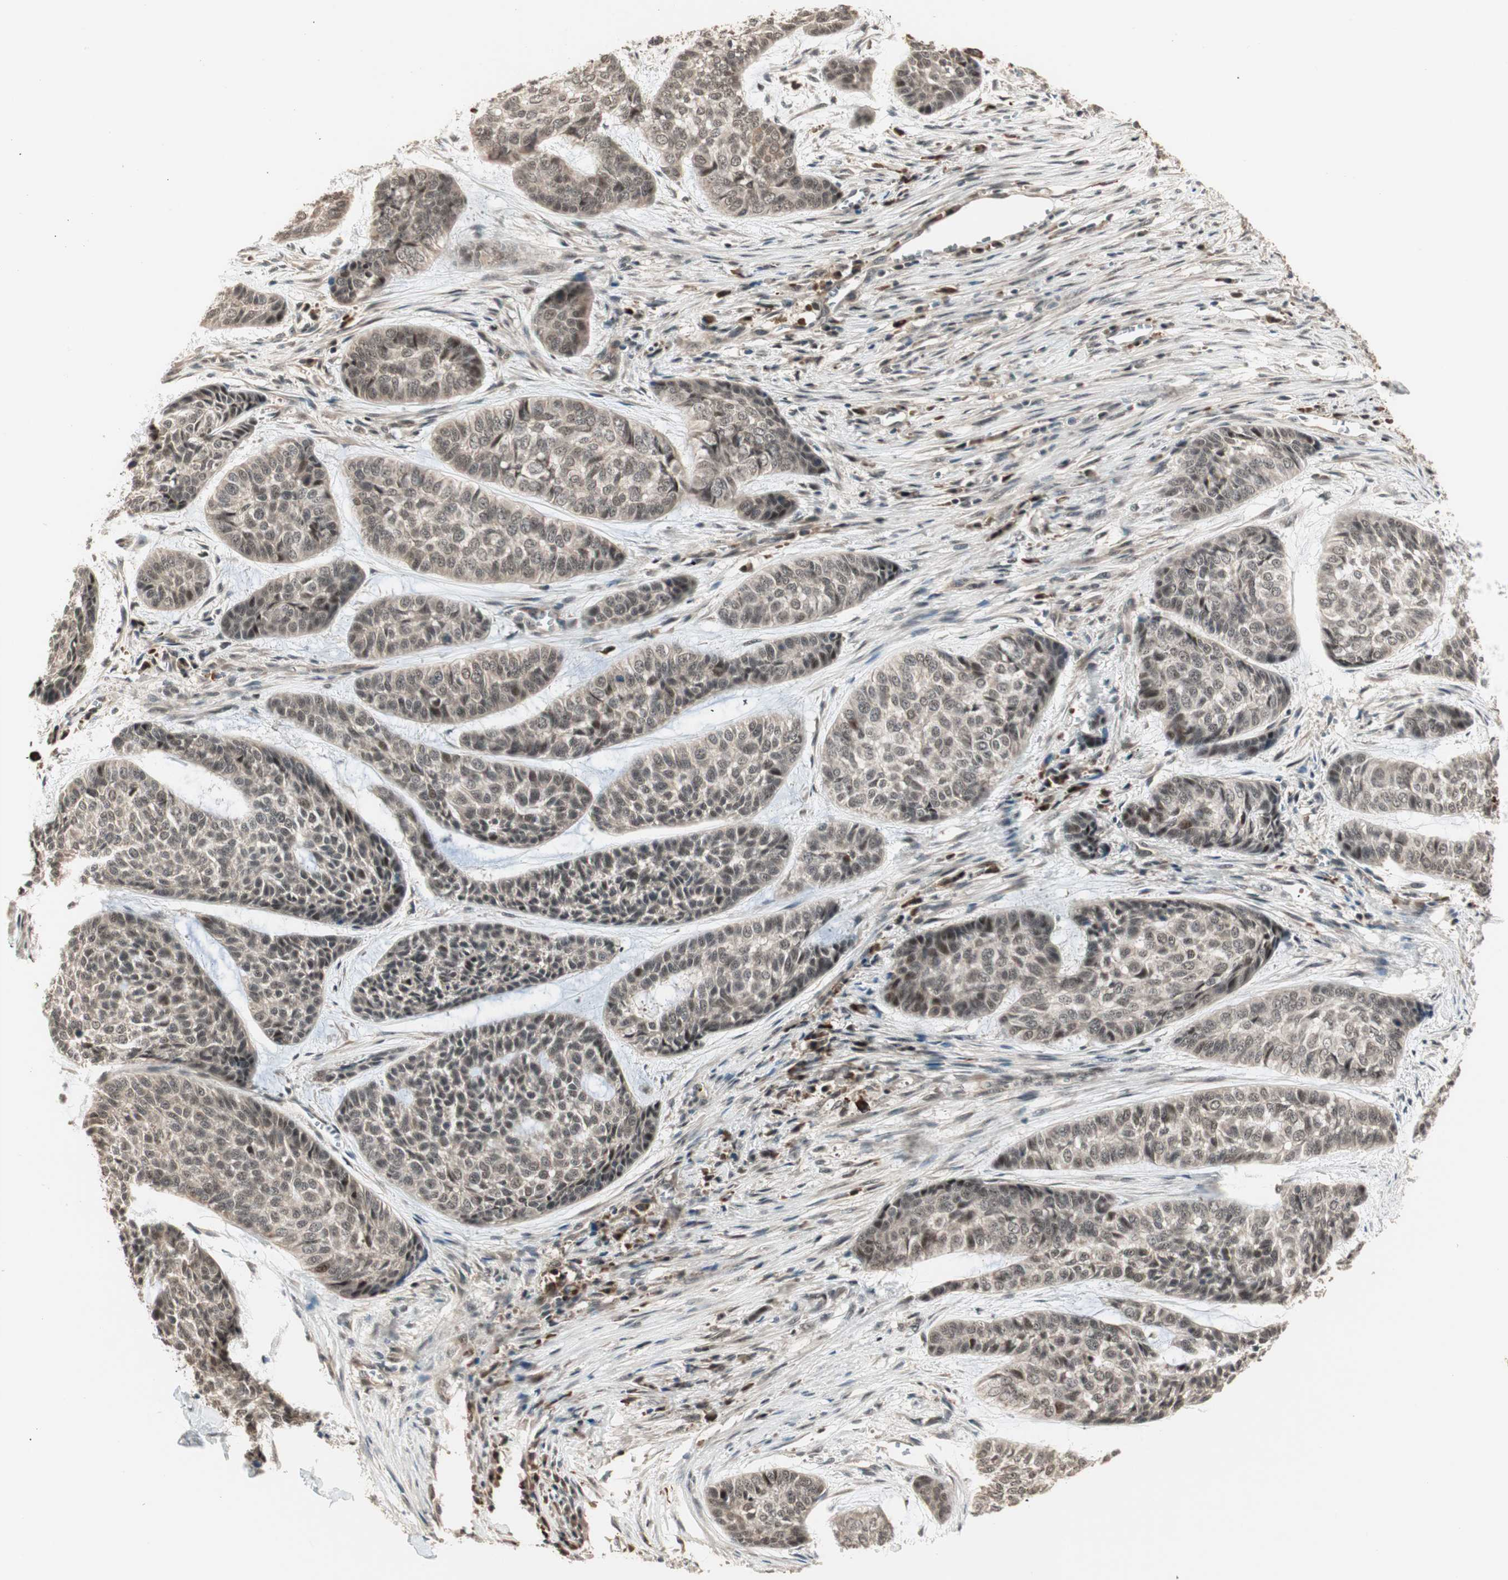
{"staining": {"intensity": "weak", "quantity": "25%-75%", "location": "cytoplasmic/membranous,nuclear"}, "tissue": "skin cancer", "cell_type": "Tumor cells", "image_type": "cancer", "snomed": [{"axis": "morphology", "description": "Basal cell carcinoma"}, {"axis": "topography", "description": "Skin"}], "caption": "A micrograph of skin cancer (basal cell carcinoma) stained for a protein shows weak cytoplasmic/membranous and nuclear brown staining in tumor cells.", "gene": "ZSCAN31", "patient": {"sex": "female", "age": 64}}